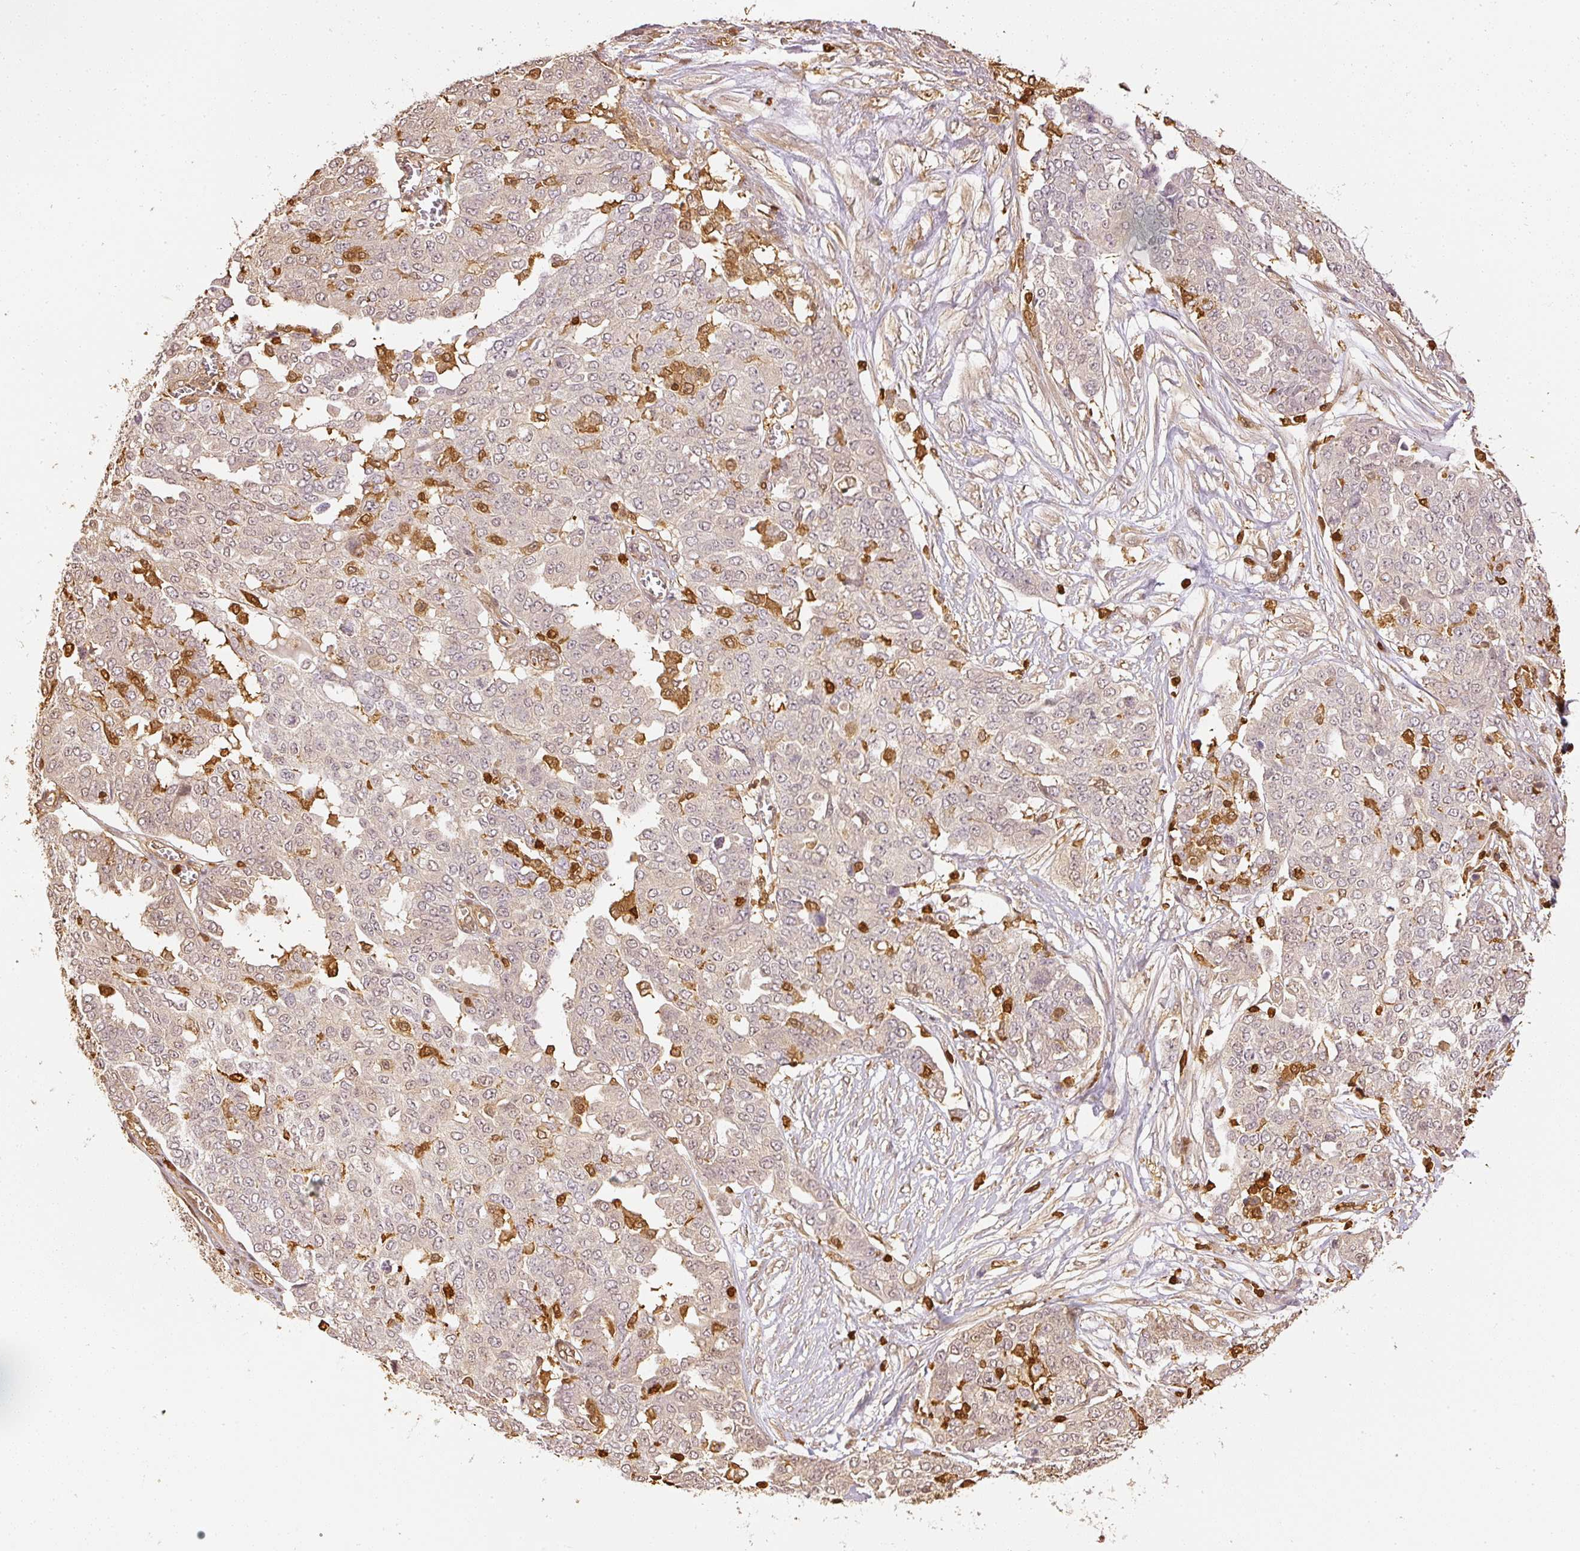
{"staining": {"intensity": "negative", "quantity": "none", "location": "none"}, "tissue": "ovarian cancer", "cell_type": "Tumor cells", "image_type": "cancer", "snomed": [{"axis": "morphology", "description": "Cystadenocarcinoma, serous, NOS"}, {"axis": "topography", "description": "Soft tissue"}, {"axis": "topography", "description": "Ovary"}], "caption": "The image shows no staining of tumor cells in ovarian cancer.", "gene": "PFN1", "patient": {"sex": "female", "age": 57}}